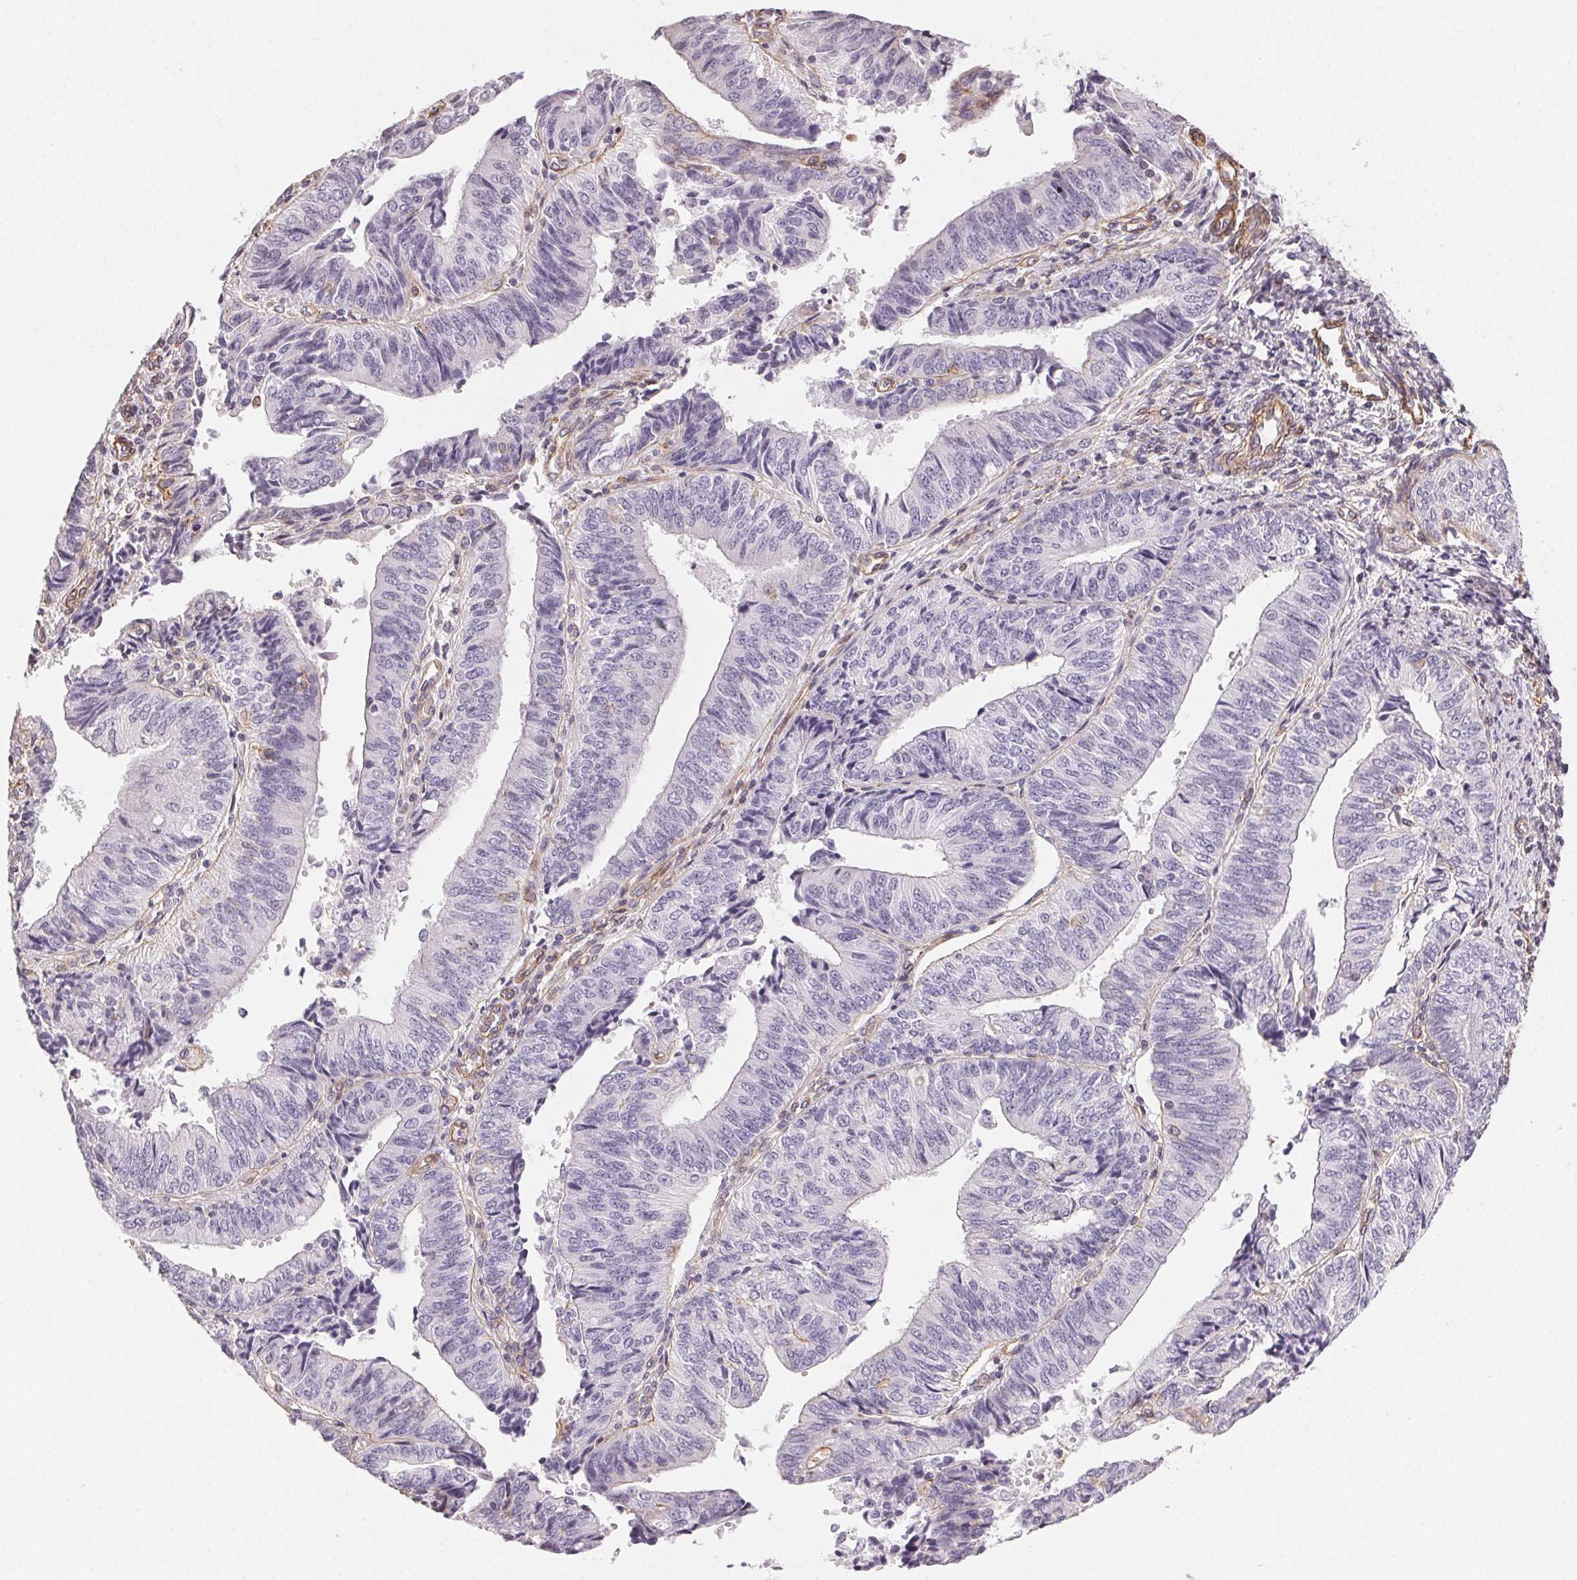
{"staining": {"intensity": "negative", "quantity": "none", "location": "none"}, "tissue": "endometrial cancer", "cell_type": "Tumor cells", "image_type": "cancer", "snomed": [{"axis": "morphology", "description": "Adenocarcinoma, NOS"}, {"axis": "topography", "description": "Endometrium"}], "caption": "An IHC micrograph of endometrial cancer (adenocarcinoma) is shown. There is no staining in tumor cells of endometrial cancer (adenocarcinoma). (IHC, brightfield microscopy, high magnification).", "gene": "PLA2G4F", "patient": {"sex": "female", "age": 58}}